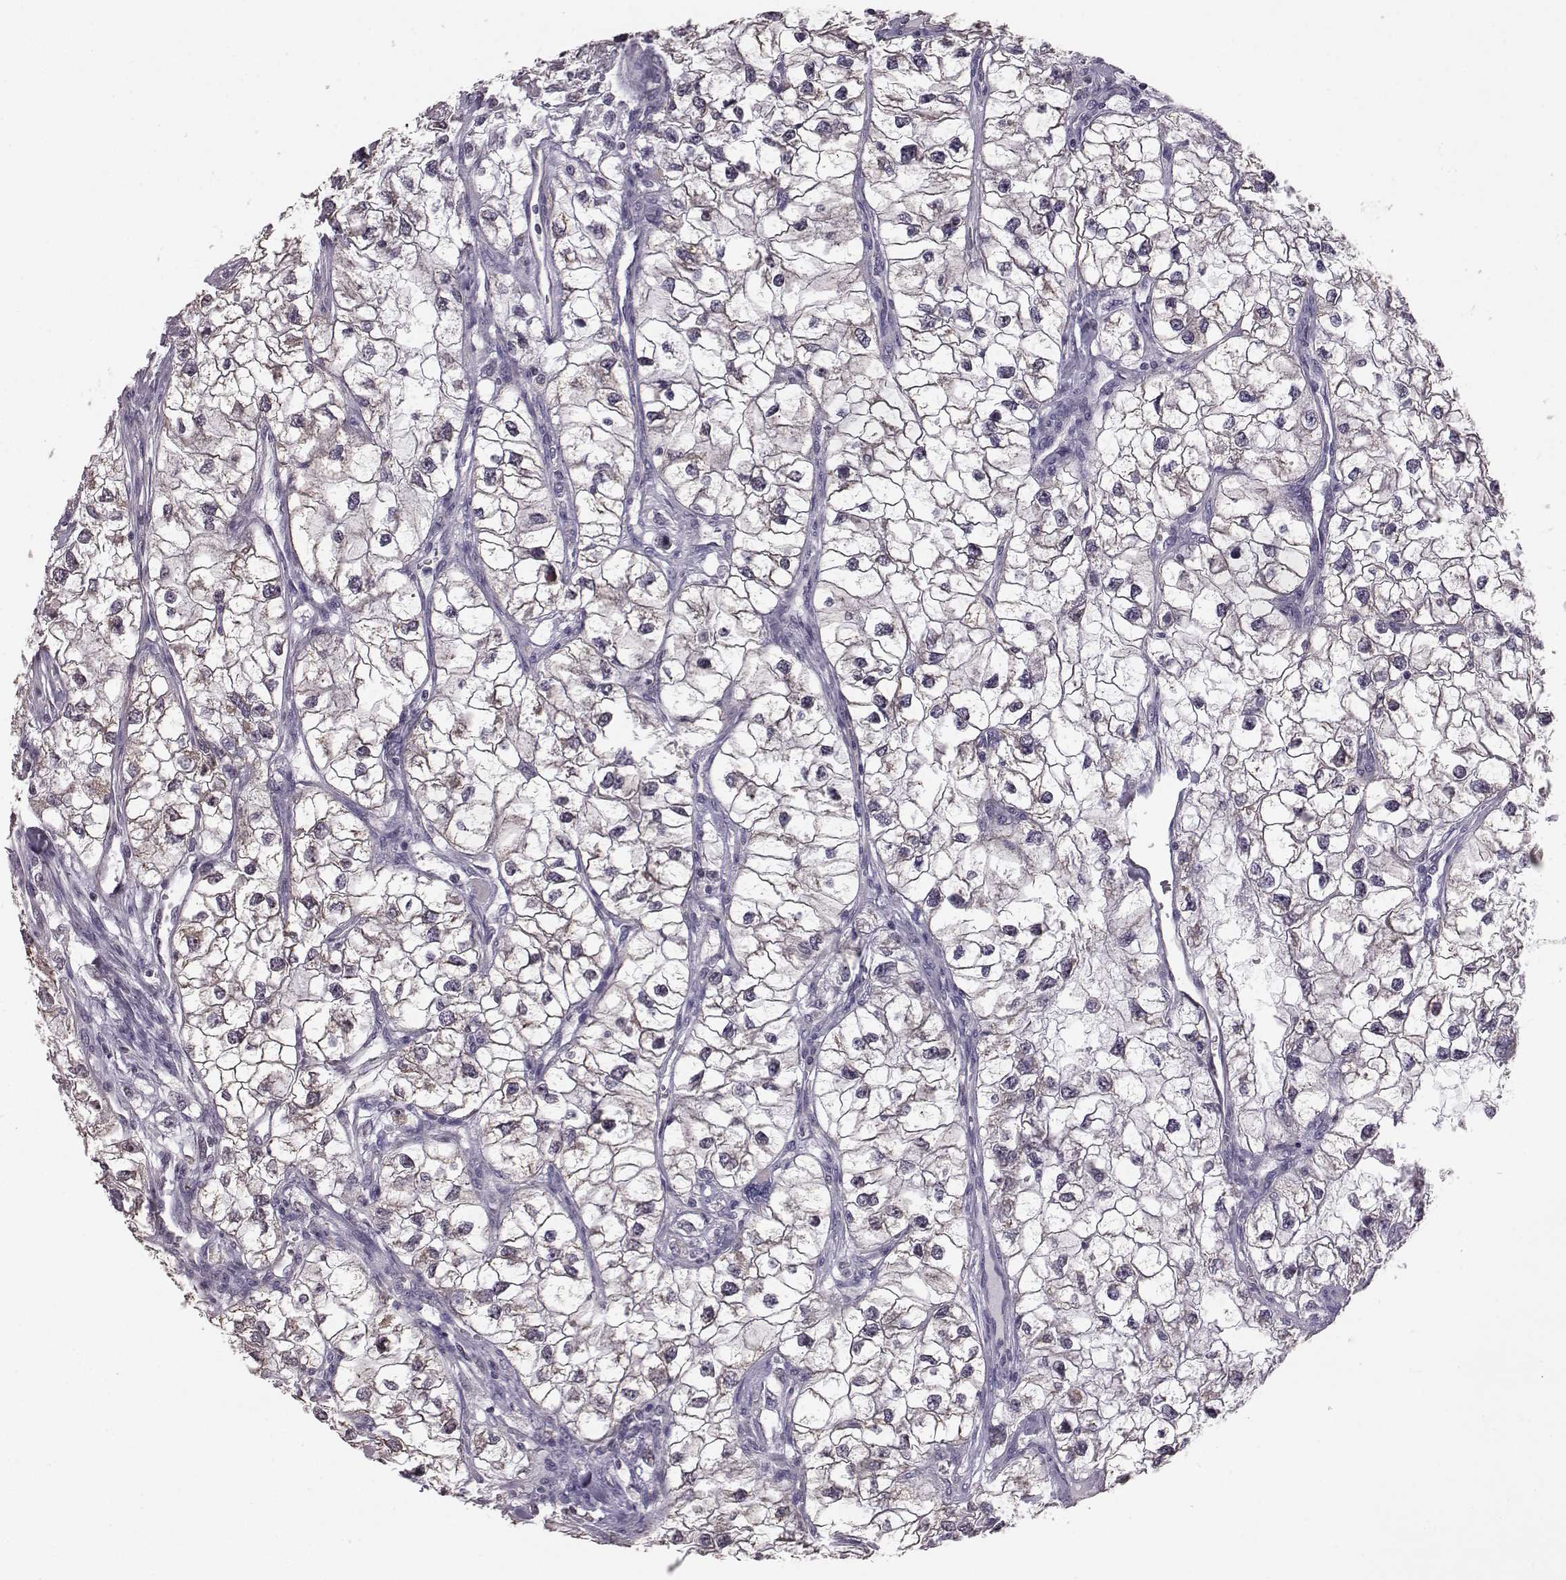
{"staining": {"intensity": "weak", "quantity": "<25%", "location": "cytoplasmic/membranous"}, "tissue": "renal cancer", "cell_type": "Tumor cells", "image_type": "cancer", "snomed": [{"axis": "morphology", "description": "Adenocarcinoma, NOS"}, {"axis": "topography", "description": "Kidney"}], "caption": "Tumor cells are negative for brown protein staining in renal cancer (adenocarcinoma).", "gene": "ALDH3A1", "patient": {"sex": "male", "age": 59}}